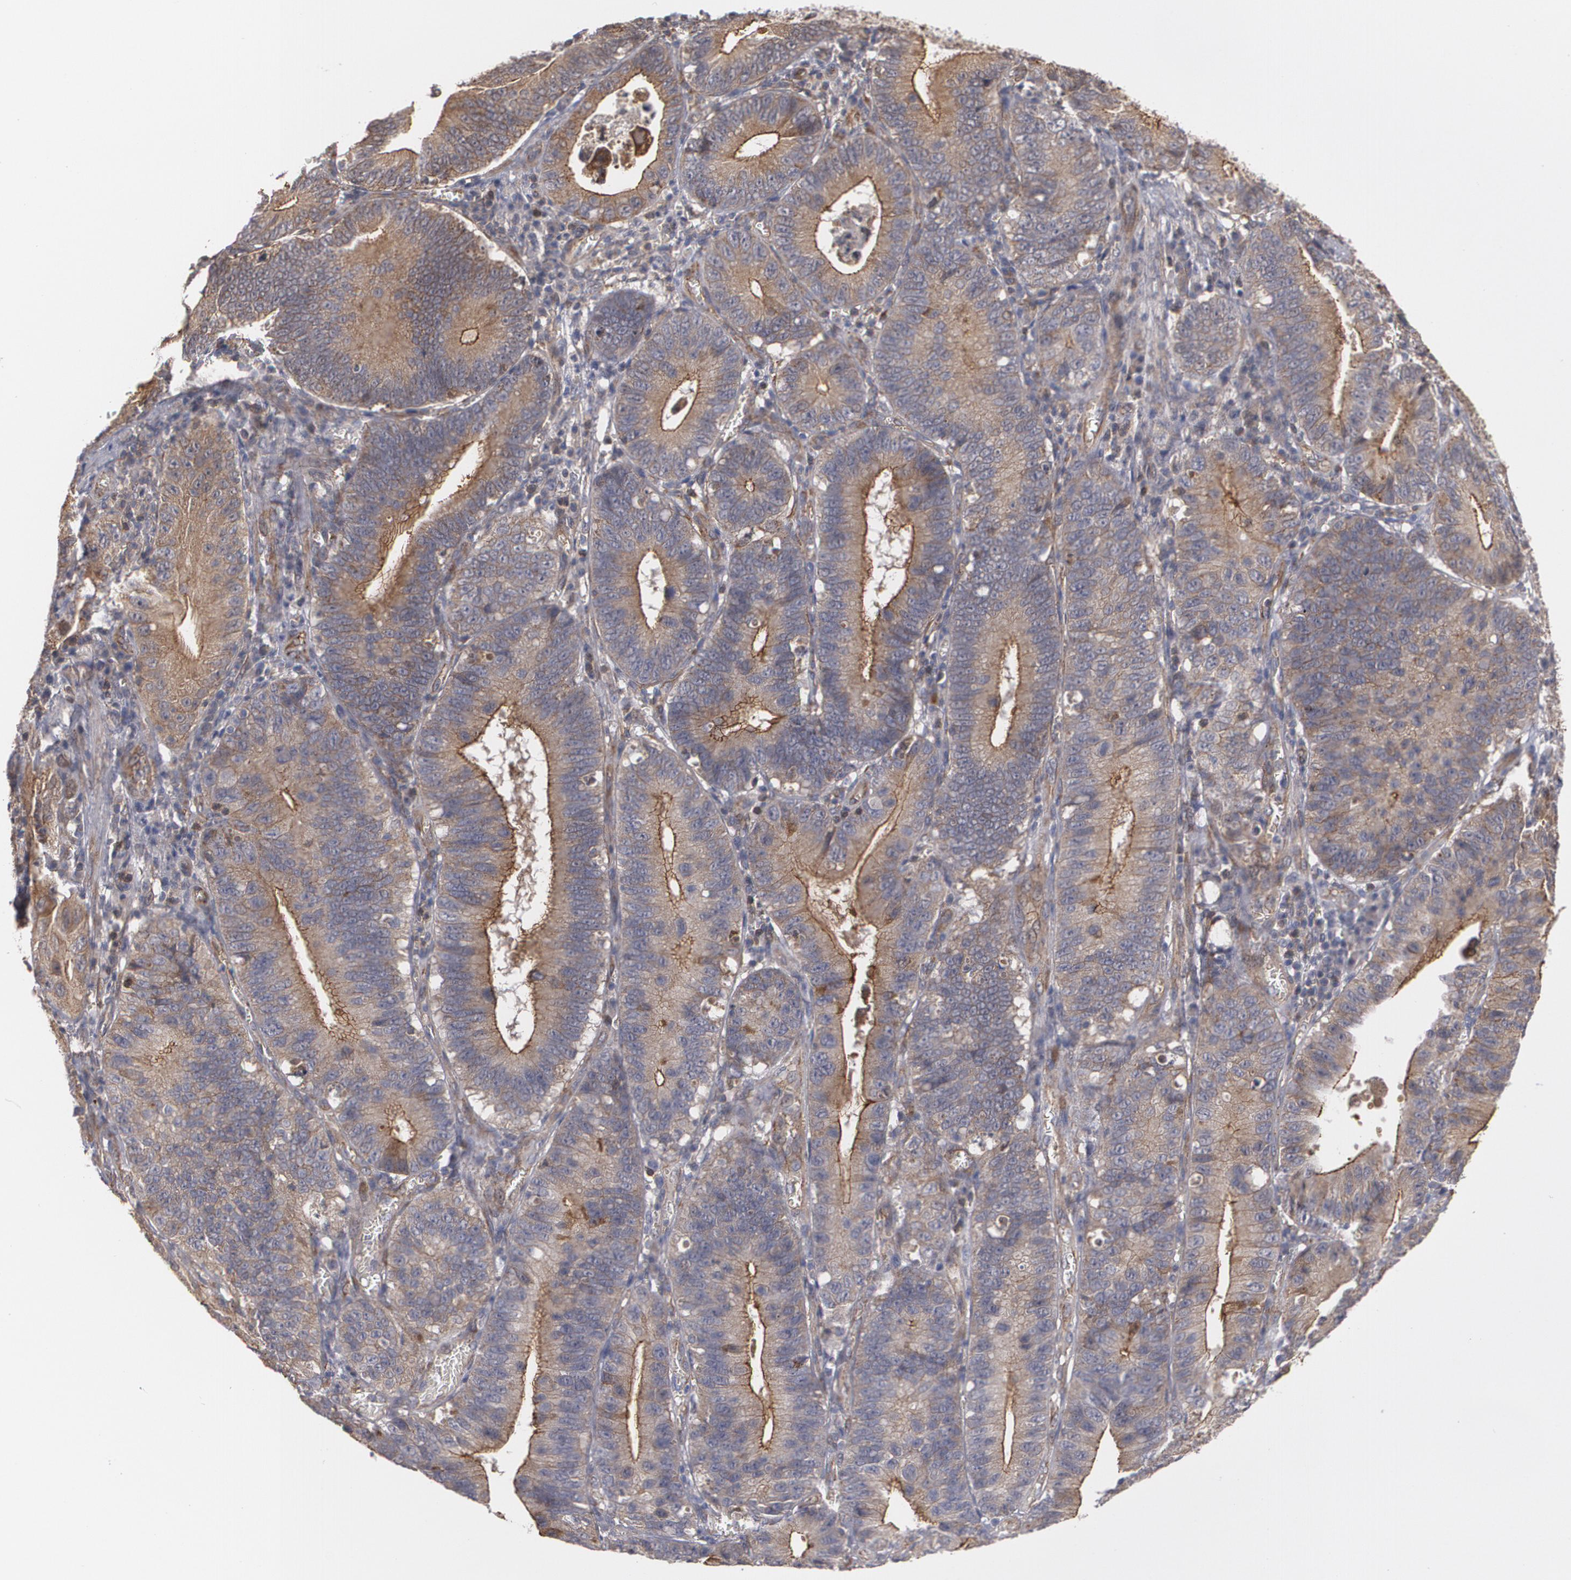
{"staining": {"intensity": "moderate", "quantity": ">75%", "location": "cytoplasmic/membranous"}, "tissue": "stomach cancer", "cell_type": "Tumor cells", "image_type": "cancer", "snomed": [{"axis": "morphology", "description": "Adenocarcinoma, NOS"}, {"axis": "topography", "description": "Stomach"}, {"axis": "topography", "description": "Gastric cardia"}], "caption": "Protein staining reveals moderate cytoplasmic/membranous positivity in approximately >75% of tumor cells in stomach cancer.", "gene": "TJP1", "patient": {"sex": "male", "age": 59}}